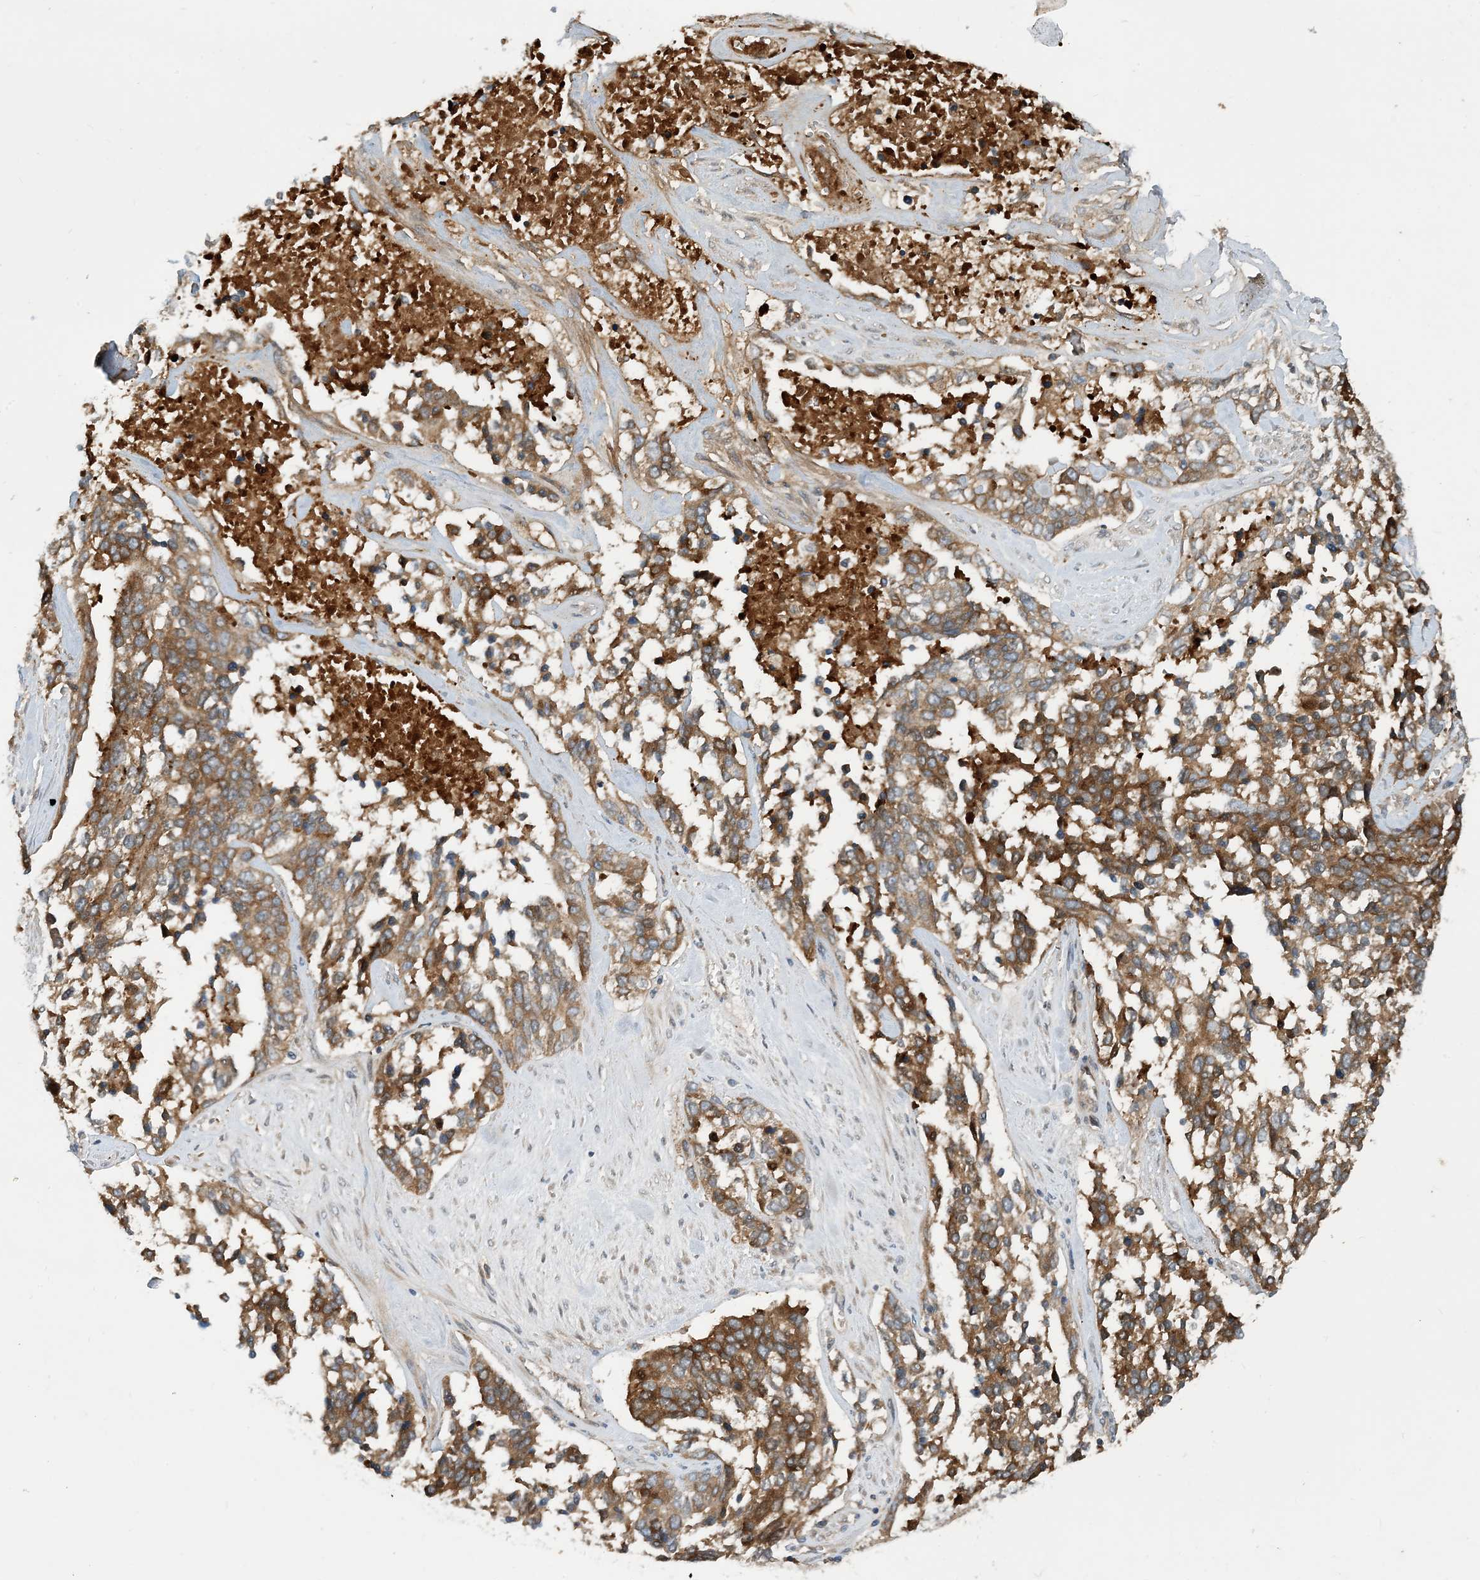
{"staining": {"intensity": "moderate", "quantity": ">75%", "location": "cytoplasmic/membranous"}, "tissue": "ovarian cancer", "cell_type": "Tumor cells", "image_type": "cancer", "snomed": [{"axis": "morphology", "description": "Cystadenocarcinoma, serous, NOS"}, {"axis": "topography", "description": "Ovary"}], "caption": "This is an image of immunohistochemistry (IHC) staining of ovarian serous cystadenocarcinoma, which shows moderate expression in the cytoplasmic/membranous of tumor cells.", "gene": "TINAG", "patient": {"sex": "female", "age": 44}}